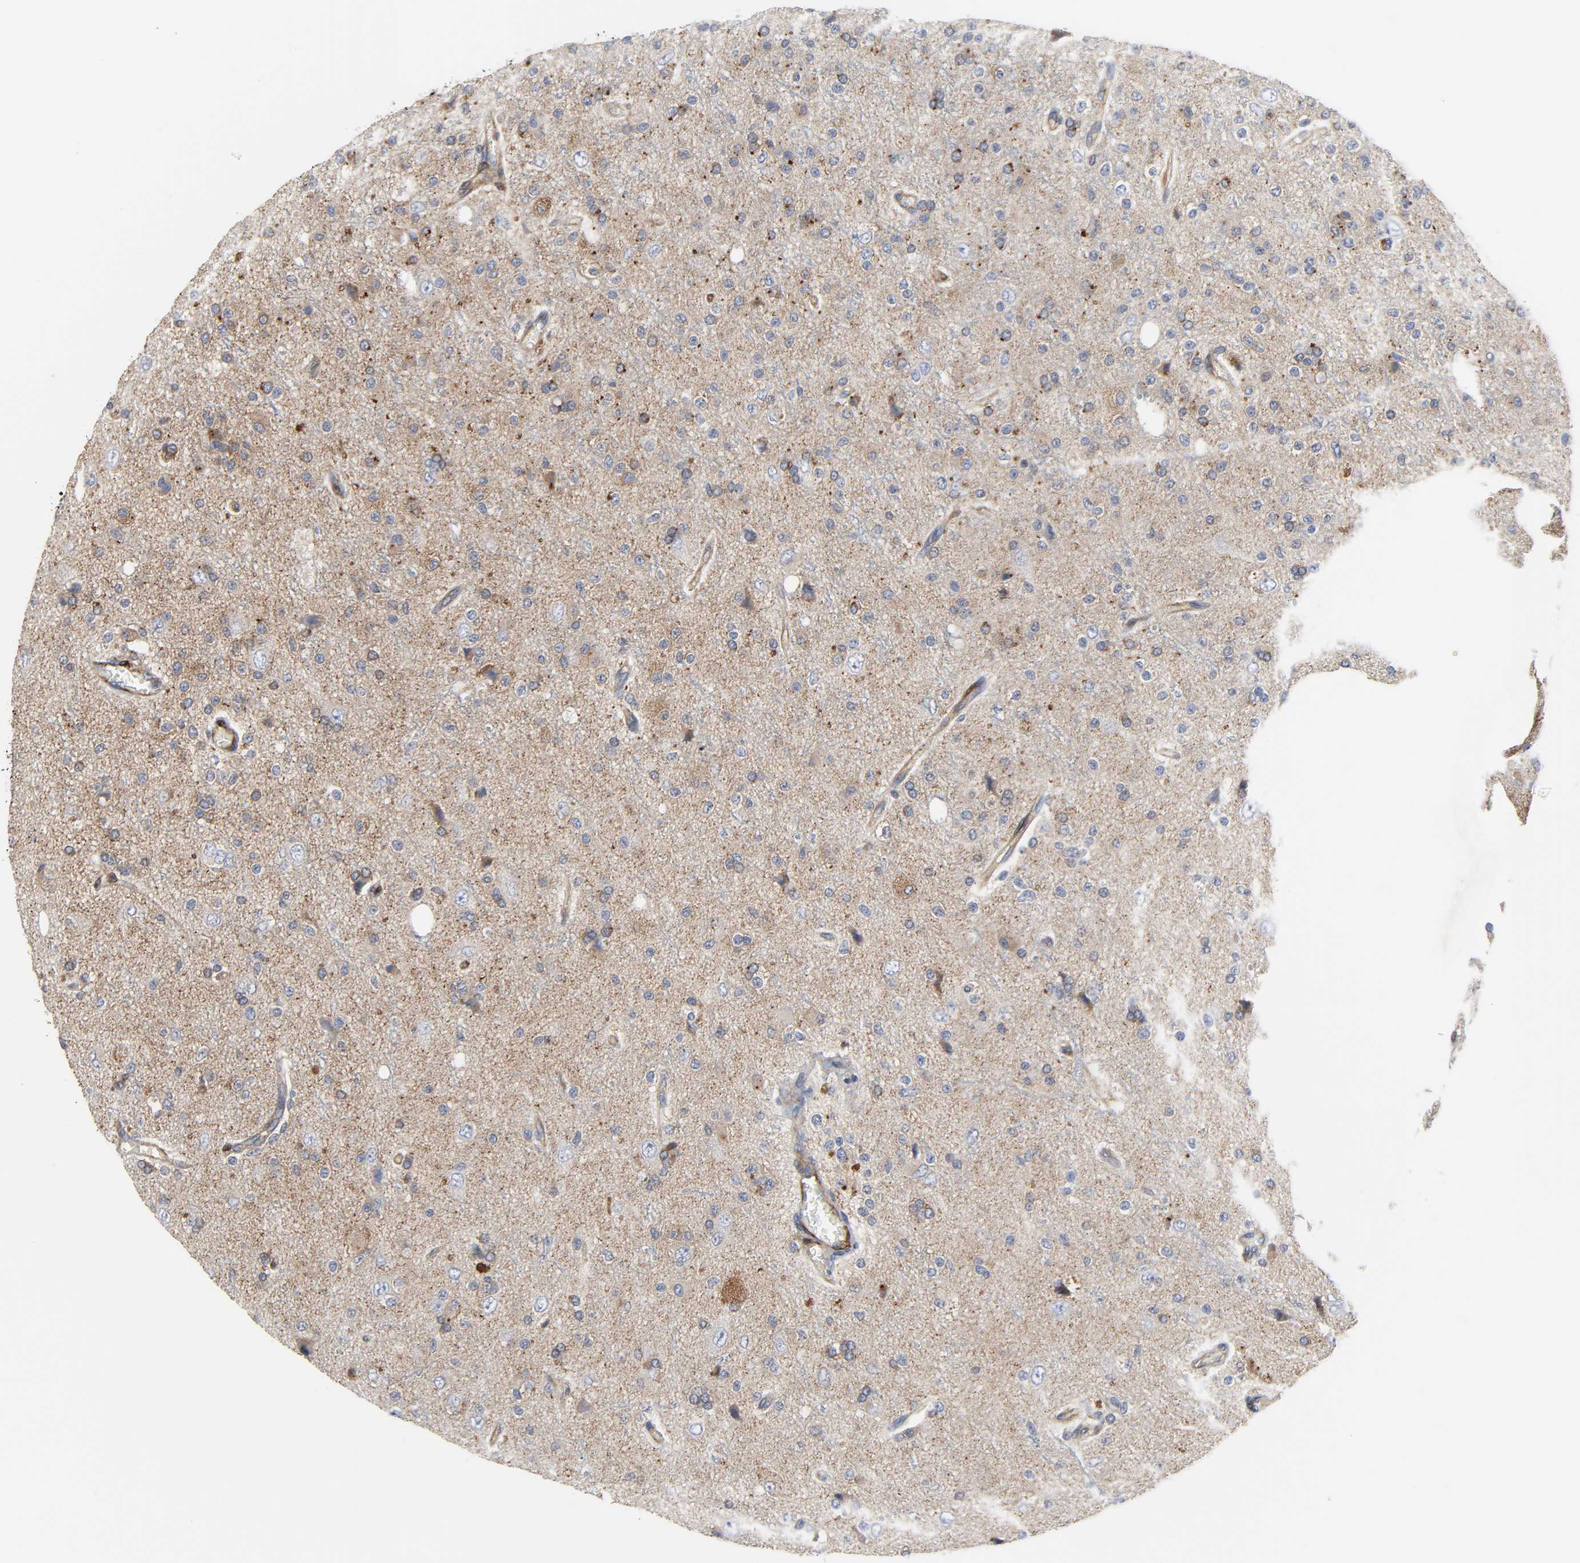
{"staining": {"intensity": "moderate", "quantity": "<25%", "location": "cytoplasmic/membranous"}, "tissue": "glioma", "cell_type": "Tumor cells", "image_type": "cancer", "snomed": [{"axis": "morphology", "description": "Glioma, malignant, High grade"}, {"axis": "topography", "description": "Brain"}], "caption": "This is a photomicrograph of immunohistochemistry staining of glioma, which shows moderate positivity in the cytoplasmic/membranous of tumor cells.", "gene": "ARHGAP1", "patient": {"sex": "male", "age": 47}}